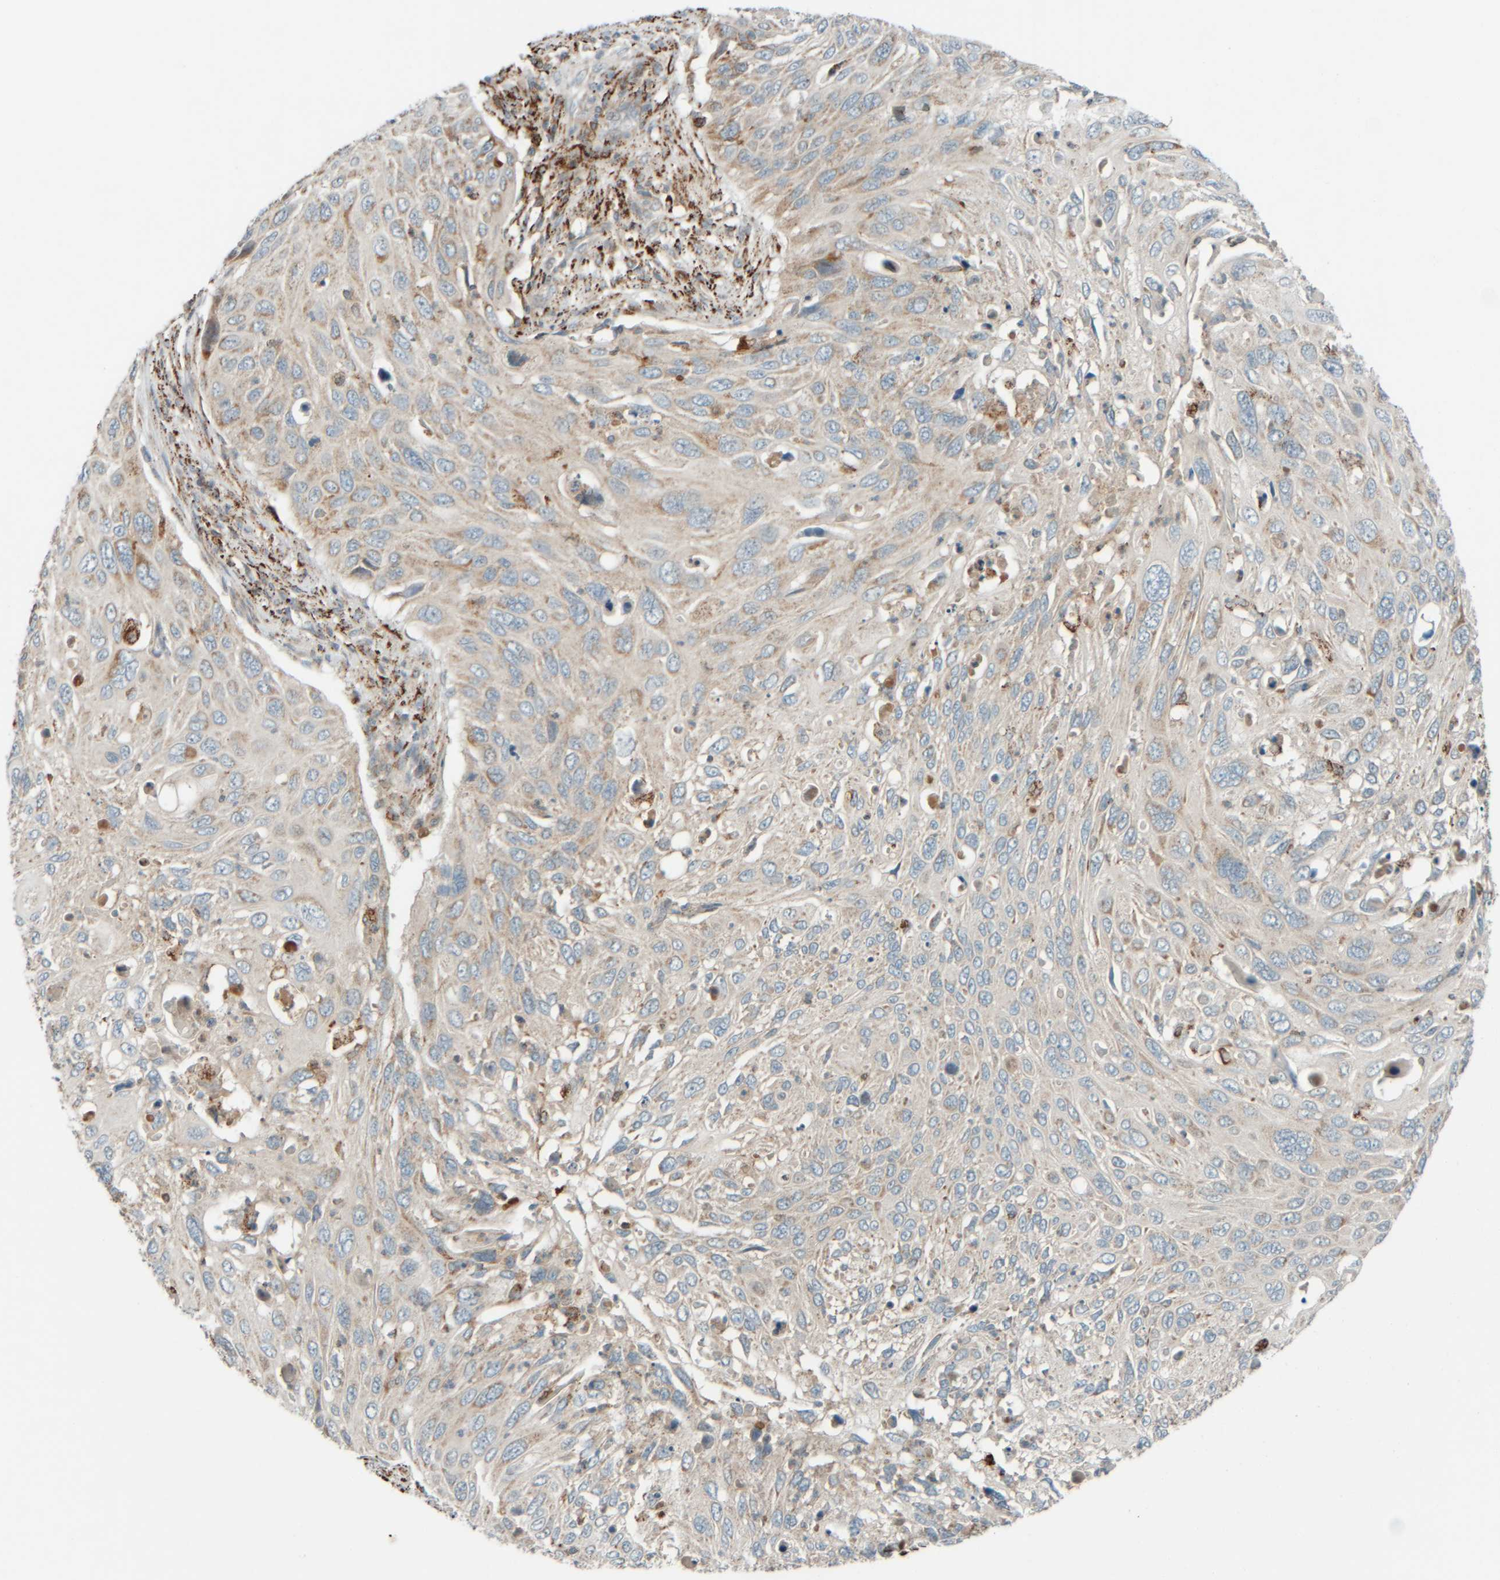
{"staining": {"intensity": "moderate", "quantity": "<25%", "location": "cytoplasmic/membranous"}, "tissue": "cervical cancer", "cell_type": "Tumor cells", "image_type": "cancer", "snomed": [{"axis": "morphology", "description": "Squamous cell carcinoma, NOS"}, {"axis": "topography", "description": "Cervix"}], "caption": "Immunohistochemistry (IHC) of squamous cell carcinoma (cervical) shows low levels of moderate cytoplasmic/membranous expression in about <25% of tumor cells.", "gene": "SPAG5", "patient": {"sex": "female", "age": 70}}